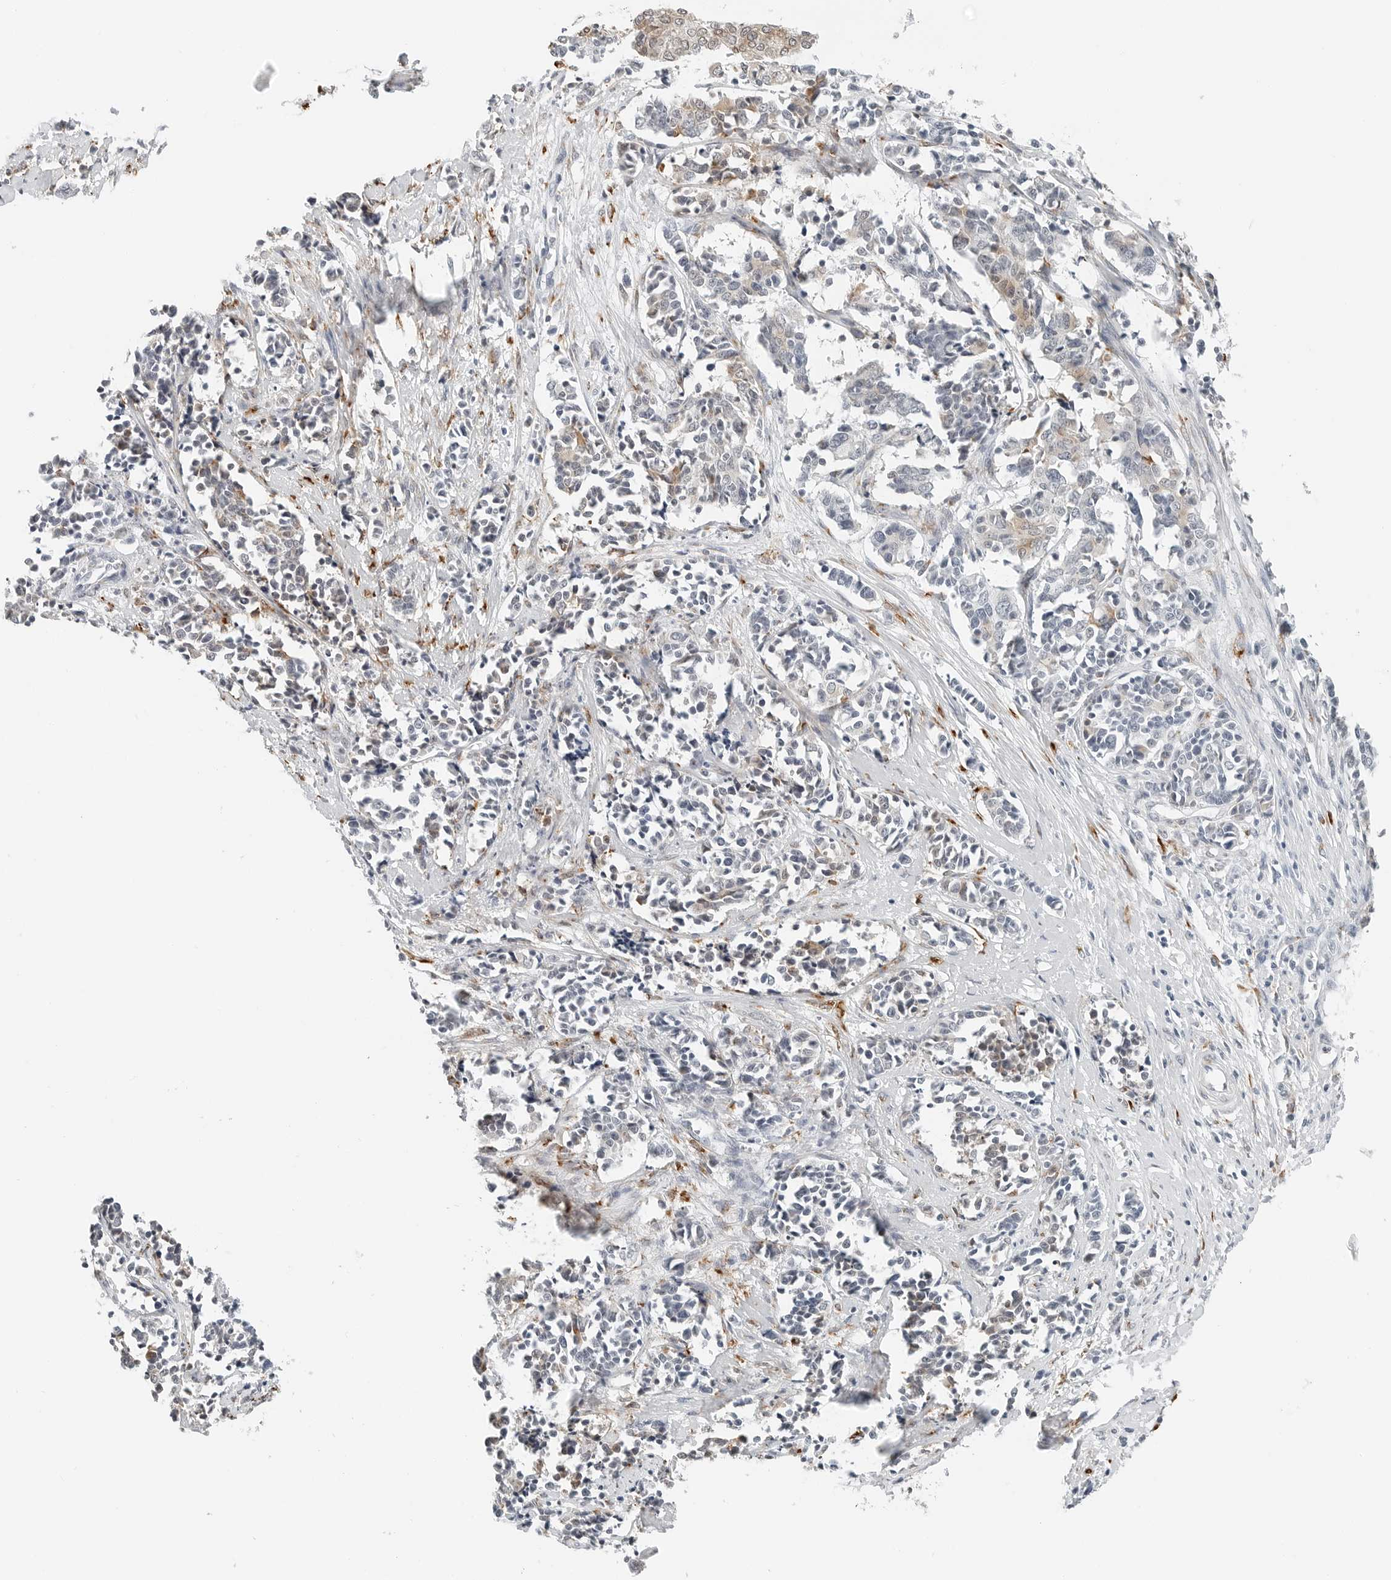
{"staining": {"intensity": "weak", "quantity": "<25%", "location": "cytoplasmic/membranous"}, "tissue": "cervical cancer", "cell_type": "Tumor cells", "image_type": "cancer", "snomed": [{"axis": "morphology", "description": "Normal tissue, NOS"}, {"axis": "morphology", "description": "Squamous cell carcinoma, NOS"}, {"axis": "topography", "description": "Cervix"}], "caption": "Immunohistochemical staining of human cervical squamous cell carcinoma reveals no significant staining in tumor cells.", "gene": "P4HA2", "patient": {"sex": "female", "age": 35}}